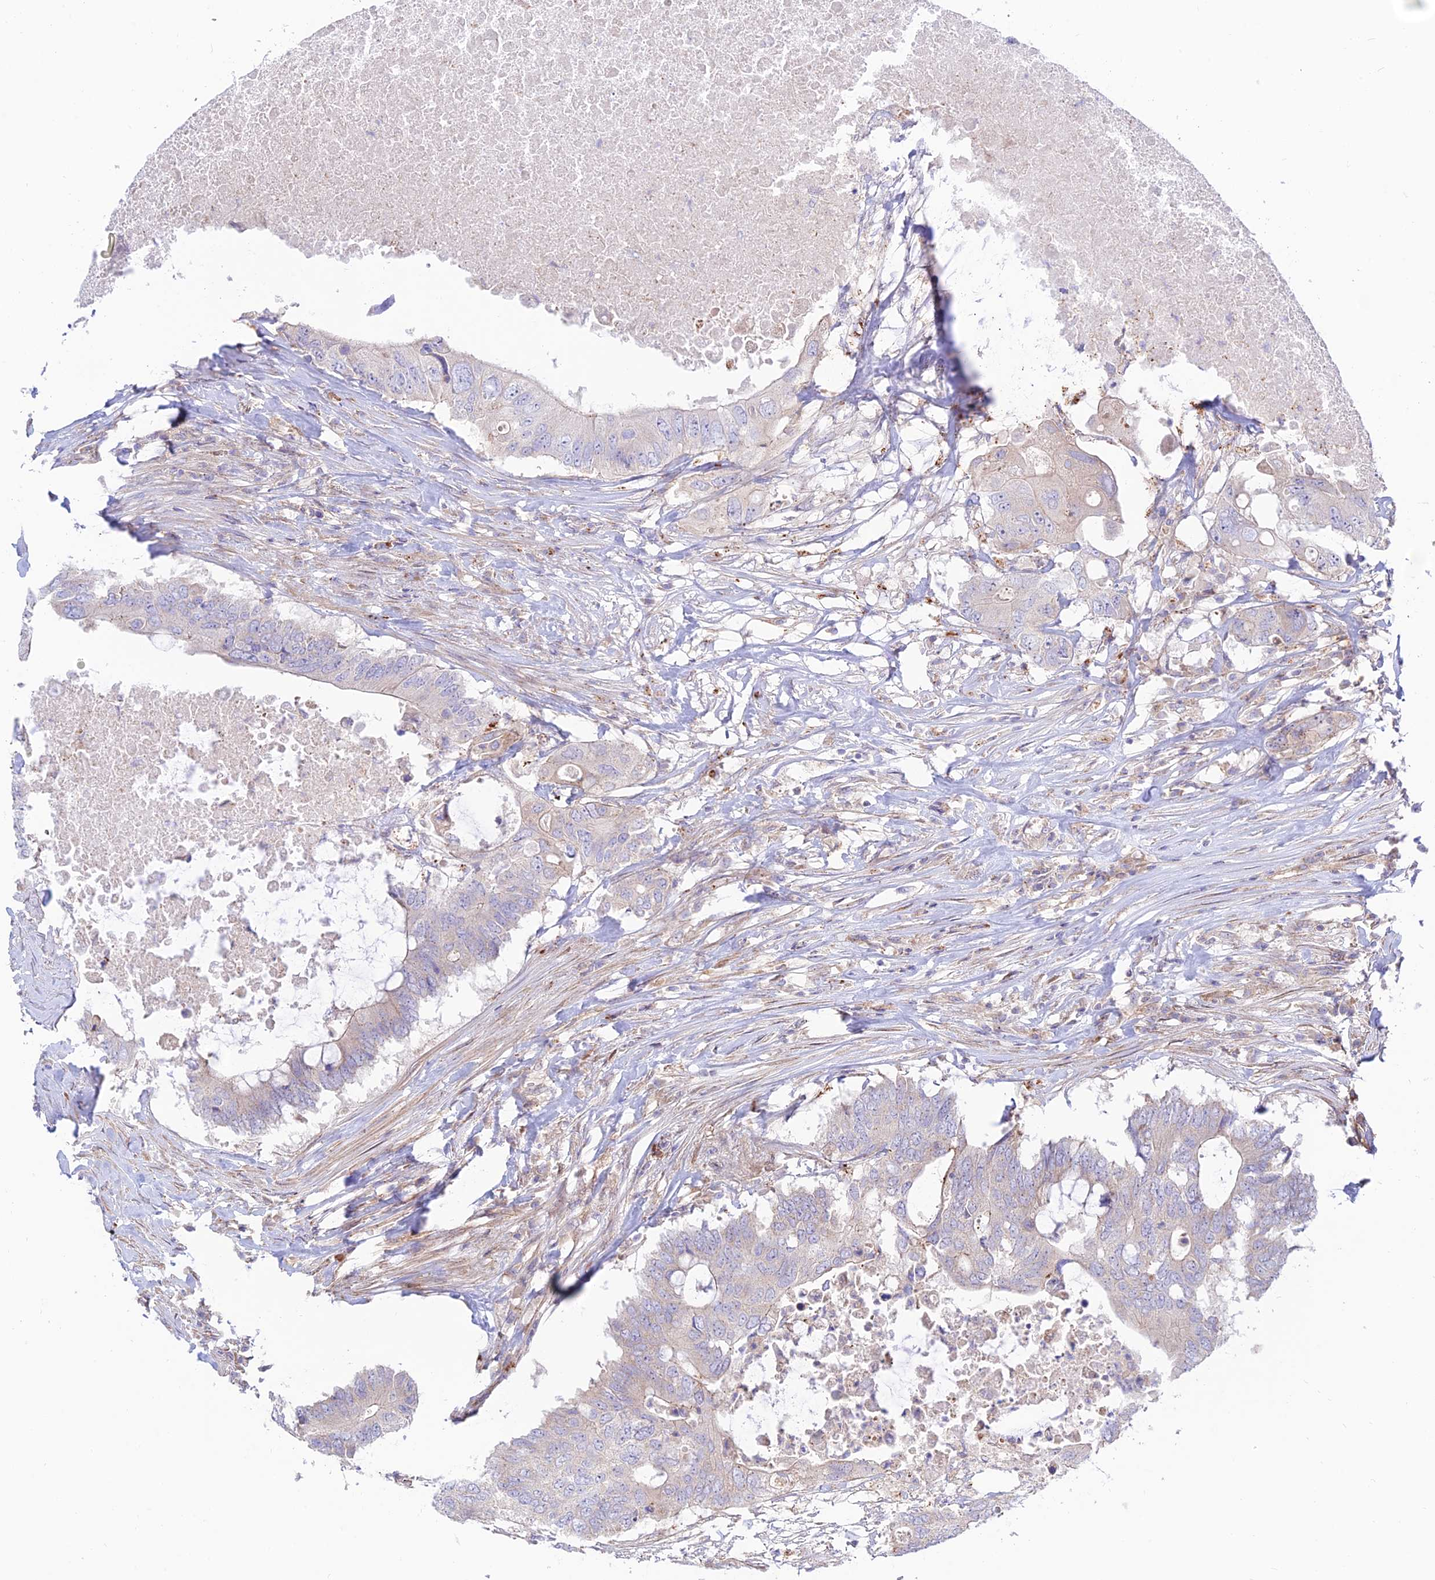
{"staining": {"intensity": "negative", "quantity": "none", "location": "none"}, "tissue": "colorectal cancer", "cell_type": "Tumor cells", "image_type": "cancer", "snomed": [{"axis": "morphology", "description": "Adenocarcinoma, NOS"}, {"axis": "topography", "description": "Colon"}], "caption": "This is a image of IHC staining of colorectal cancer (adenocarcinoma), which shows no expression in tumor cells.", "gene": "KCNAB1", "patient": {"sex": "male", "age": 71}}